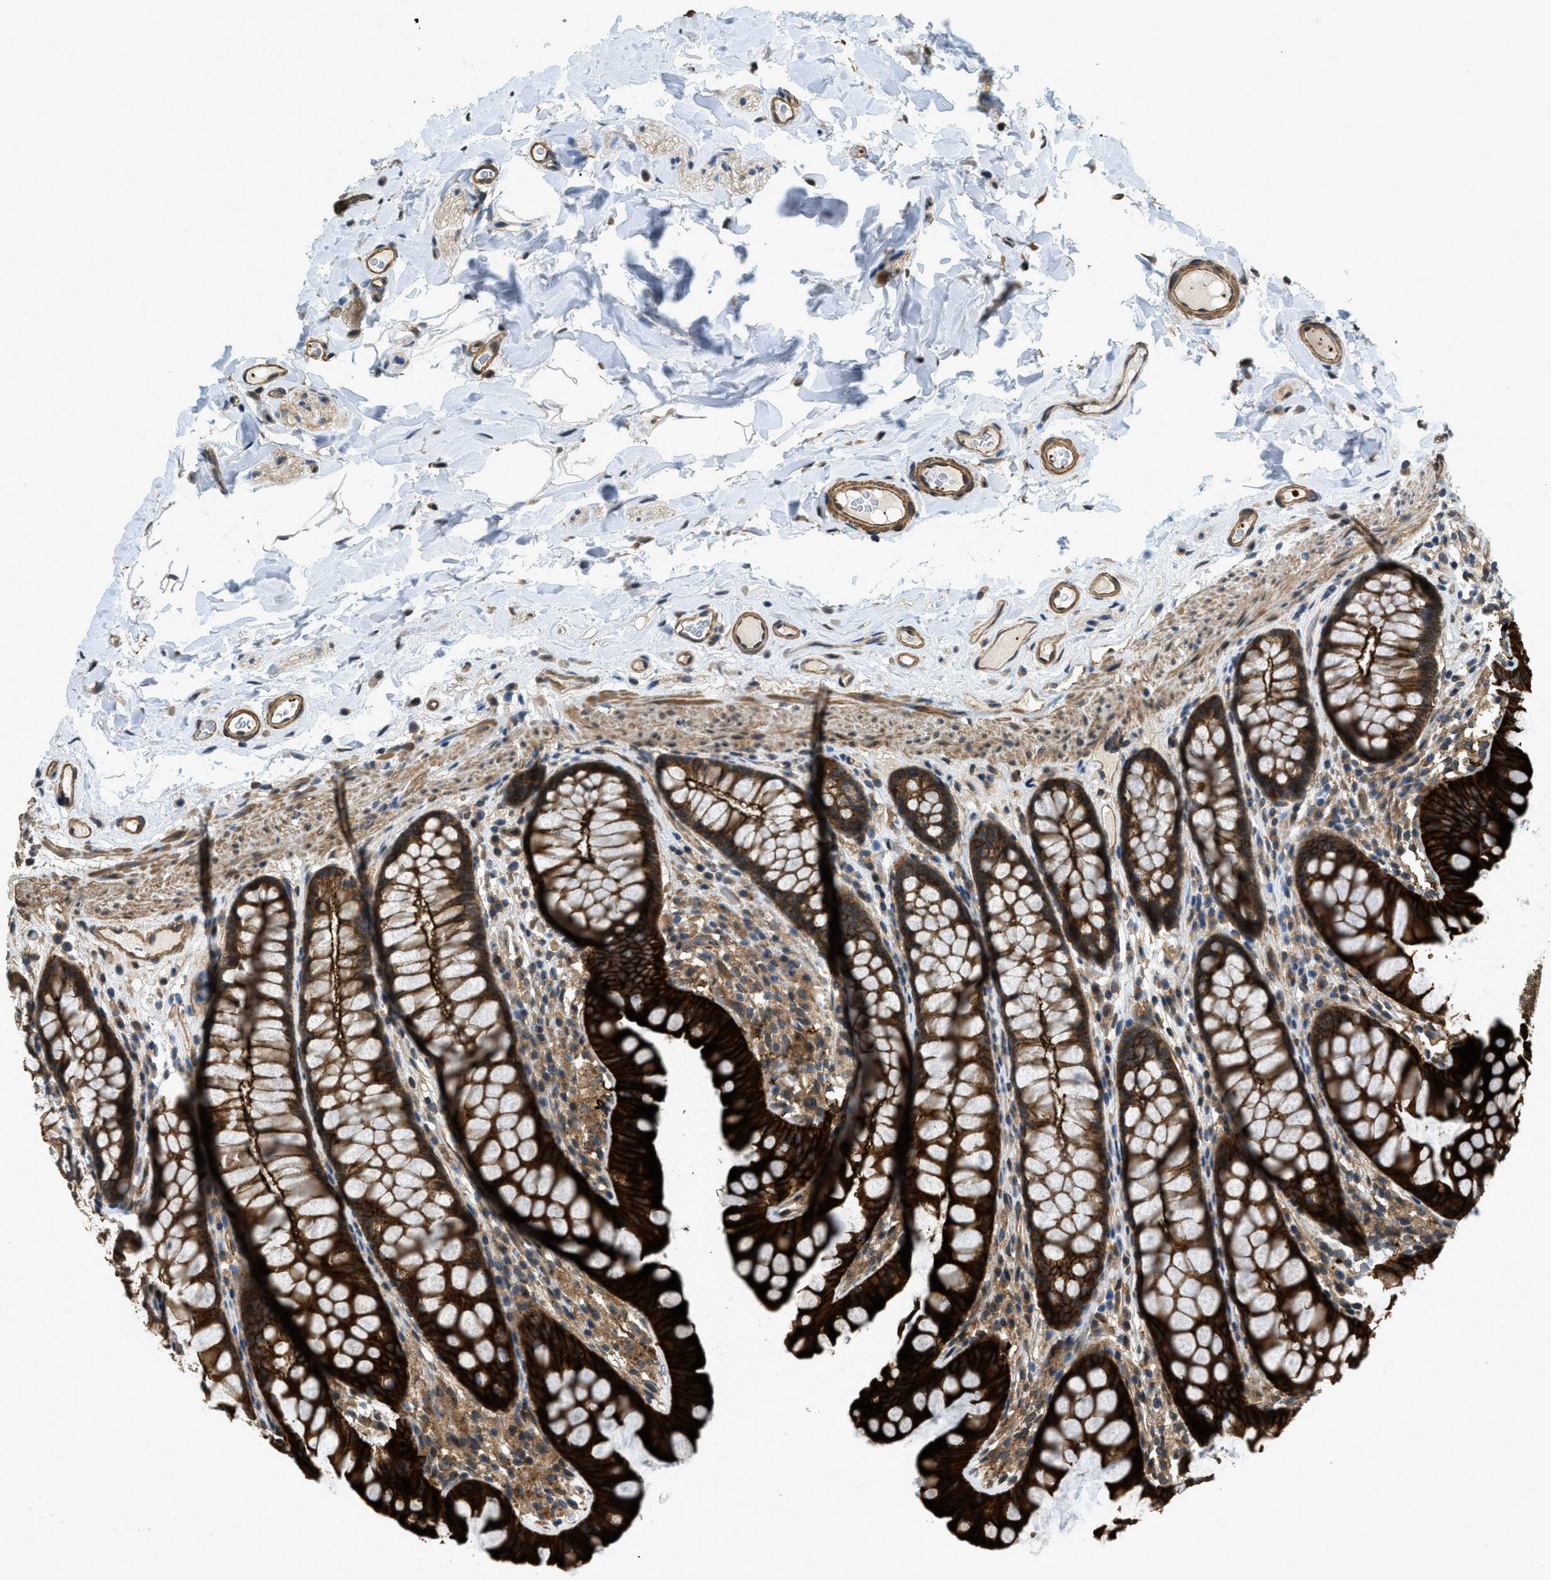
{"staining": {"intensity": "moderate", "quantity": ">75%", "location": "cytoplasmic/membranous"}, "tissue": "colon", "cell_type": "Endothelial cells", "image_type": "normal", "snomed": [{"axis": "morphology", "description": "Normal tissue, NOS"}, {"axis": "topography", "description": "Colon"}], "caption": "Colon stained with a brown dye demonstrates moderate cytoplasmic/membranous positive staining in approximately >75% of endothelial cells.", "gene": "CGN", "patient": {"sex": "female", "age": 55}}